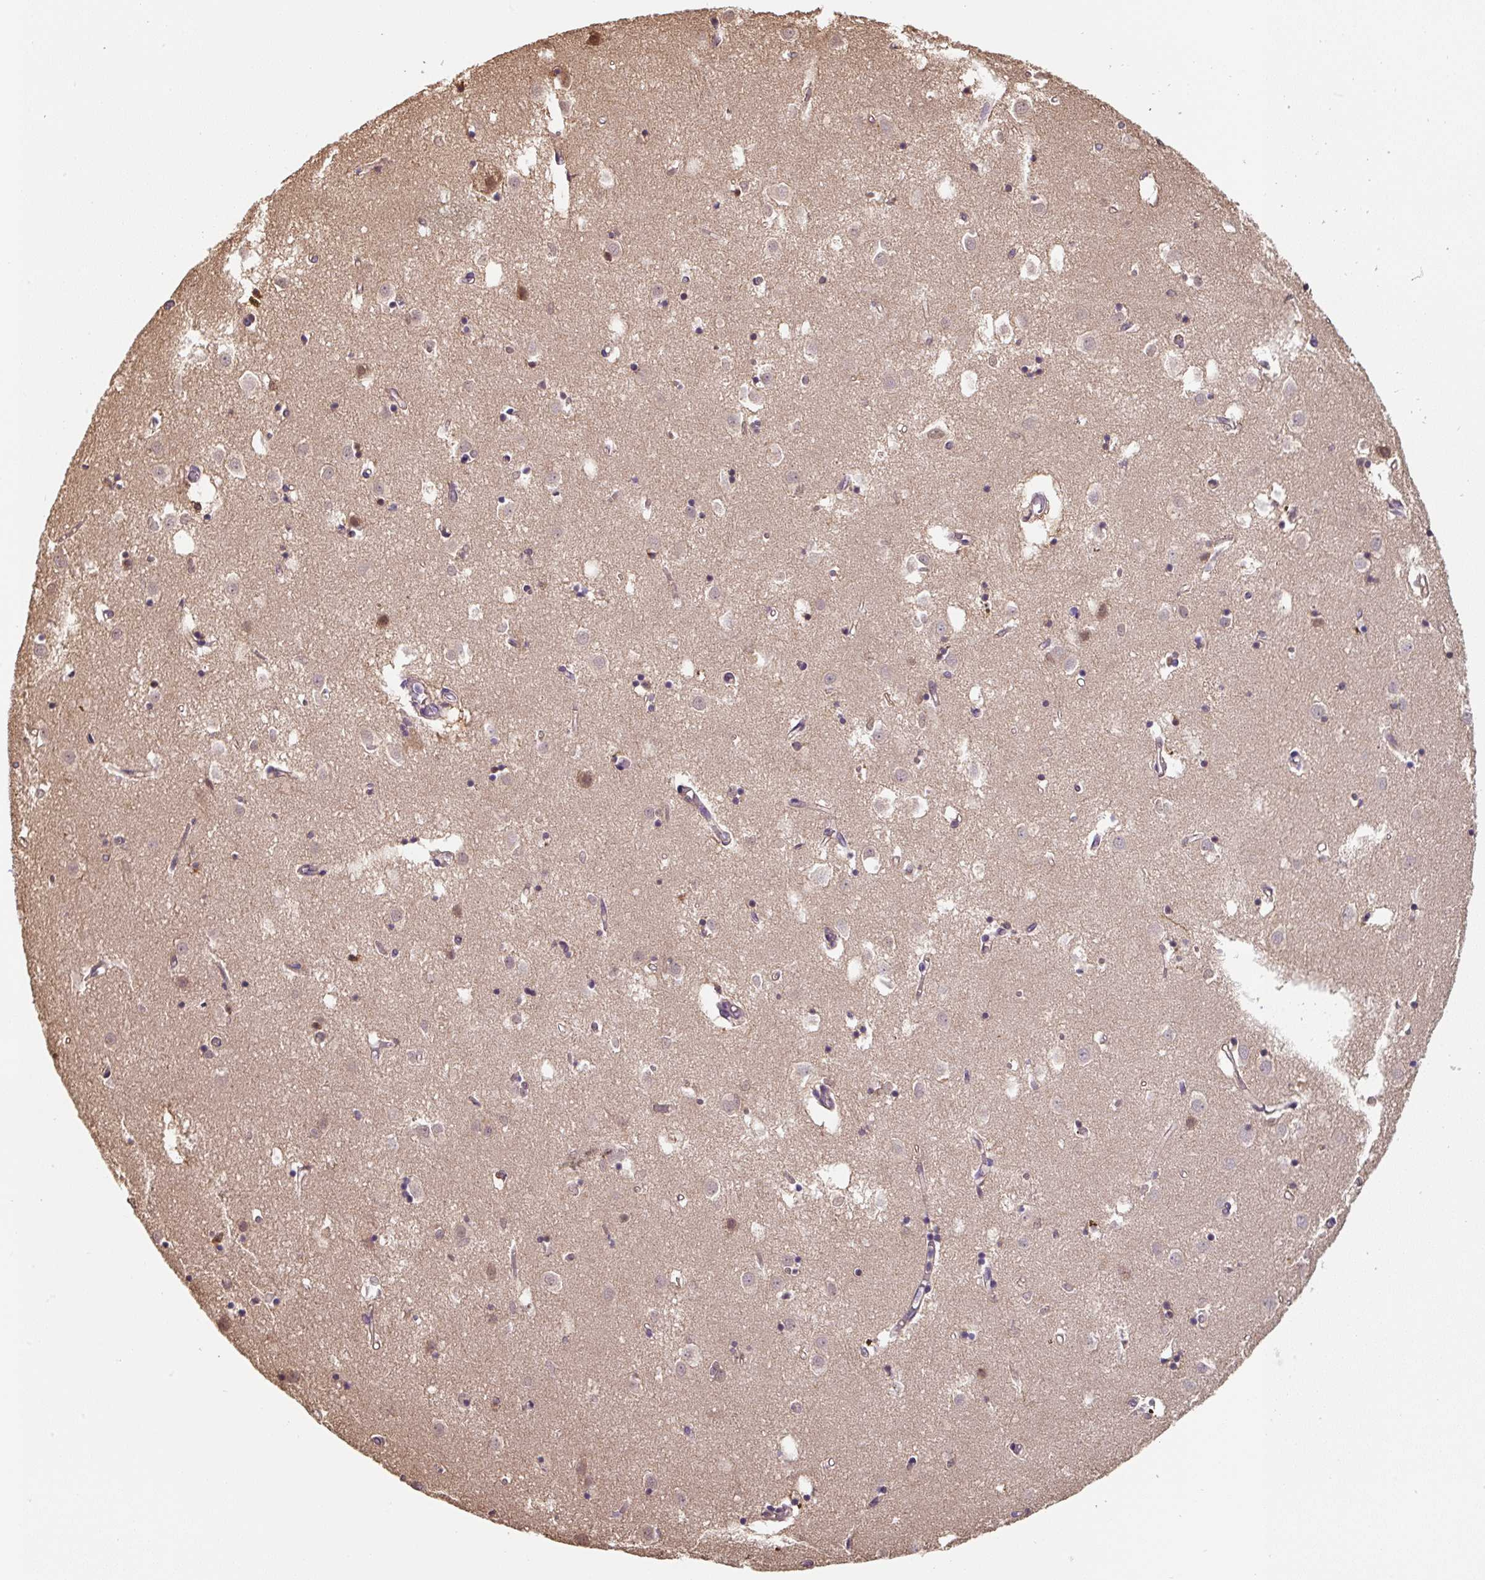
{"staining": {"intensity": "moderate", "quantity": "<25%", "location": "cytoplasmic/membranous"}, "tissue": "caudate", "cell_type": "Glial cells", "image_type": "normal", "snomed": [{"axis": "morphology", "description": "Normal tissue, NOS"}, {"axis": "topography", "description": "Lateral ventricle wall"}], "caption": "IHC staining of benign caudate, which displays low levels of moderate cytoplasmic/membranous expression in about <25% of glial cells indicating moderate cytoplasmic/membranous protein positivity. The staining was performed using DAB (3,3'-diaminobenzidine) (brown) for protein detection and nuclei were counterstained in hematoxylin (blue).", "gene": "ST13", "patient": {"sex": "male", "age": 70}}